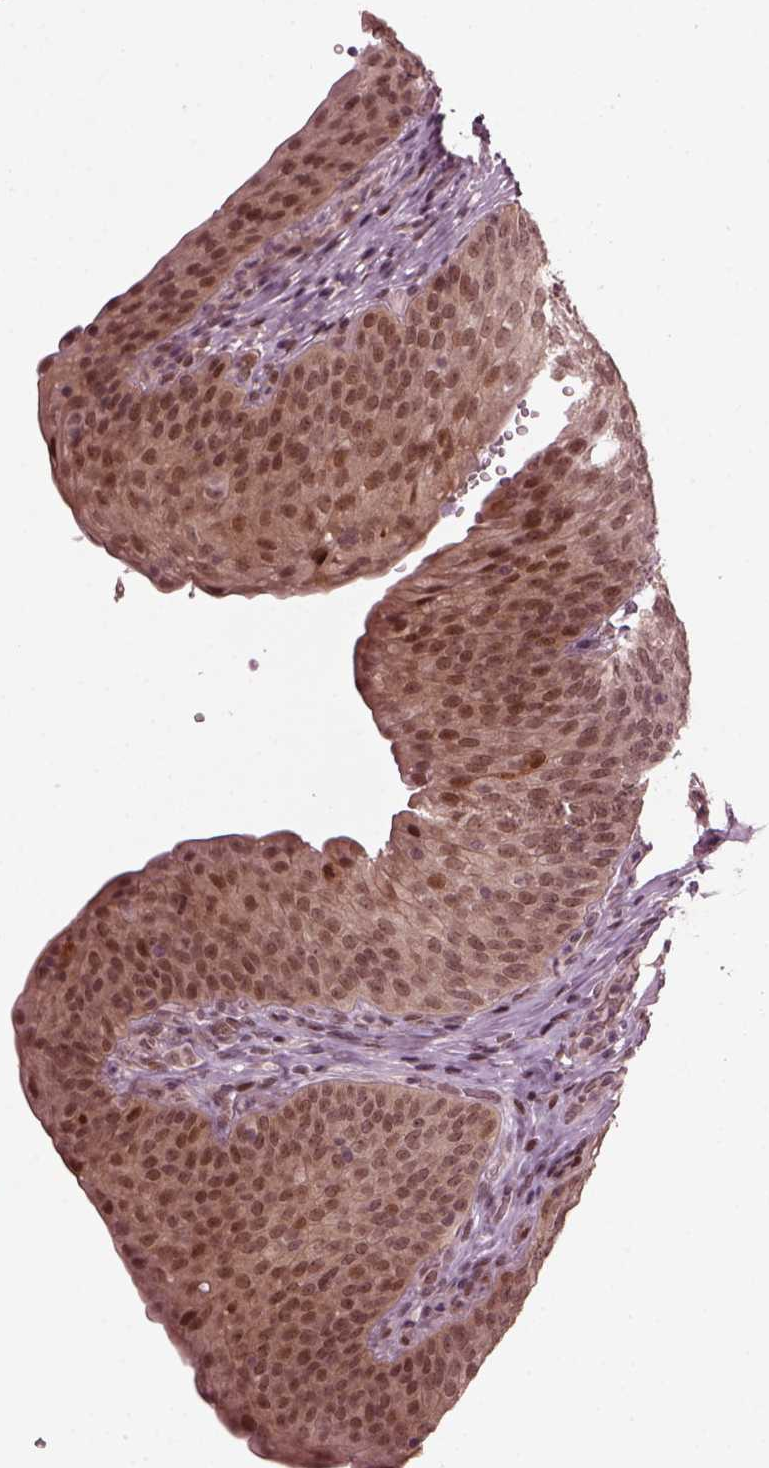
{"staining": {"intensity": "moderate", "quantity": "25%-75%", "location": "cytoplasmic/membranous,nuclear"}, "tissue": "urinary bladder", "cell_type": "Urothelial cells", "image_type": "normal", "snomed": [{"axis": "morphology", "description": "Normal tissue, NOS"}, {"axis": "topography", "description": "Urinary bladder"}], "caption": "High-power microscopy captured an IHC micrograph of unremarkable urinary bladder, revealing moderate cytoplasmic/membranous,nuclear positivity in about 25%-75% of urothelial cells.", "gene": "TRIB3", "patient": {"sex": "male", "age": 66}}